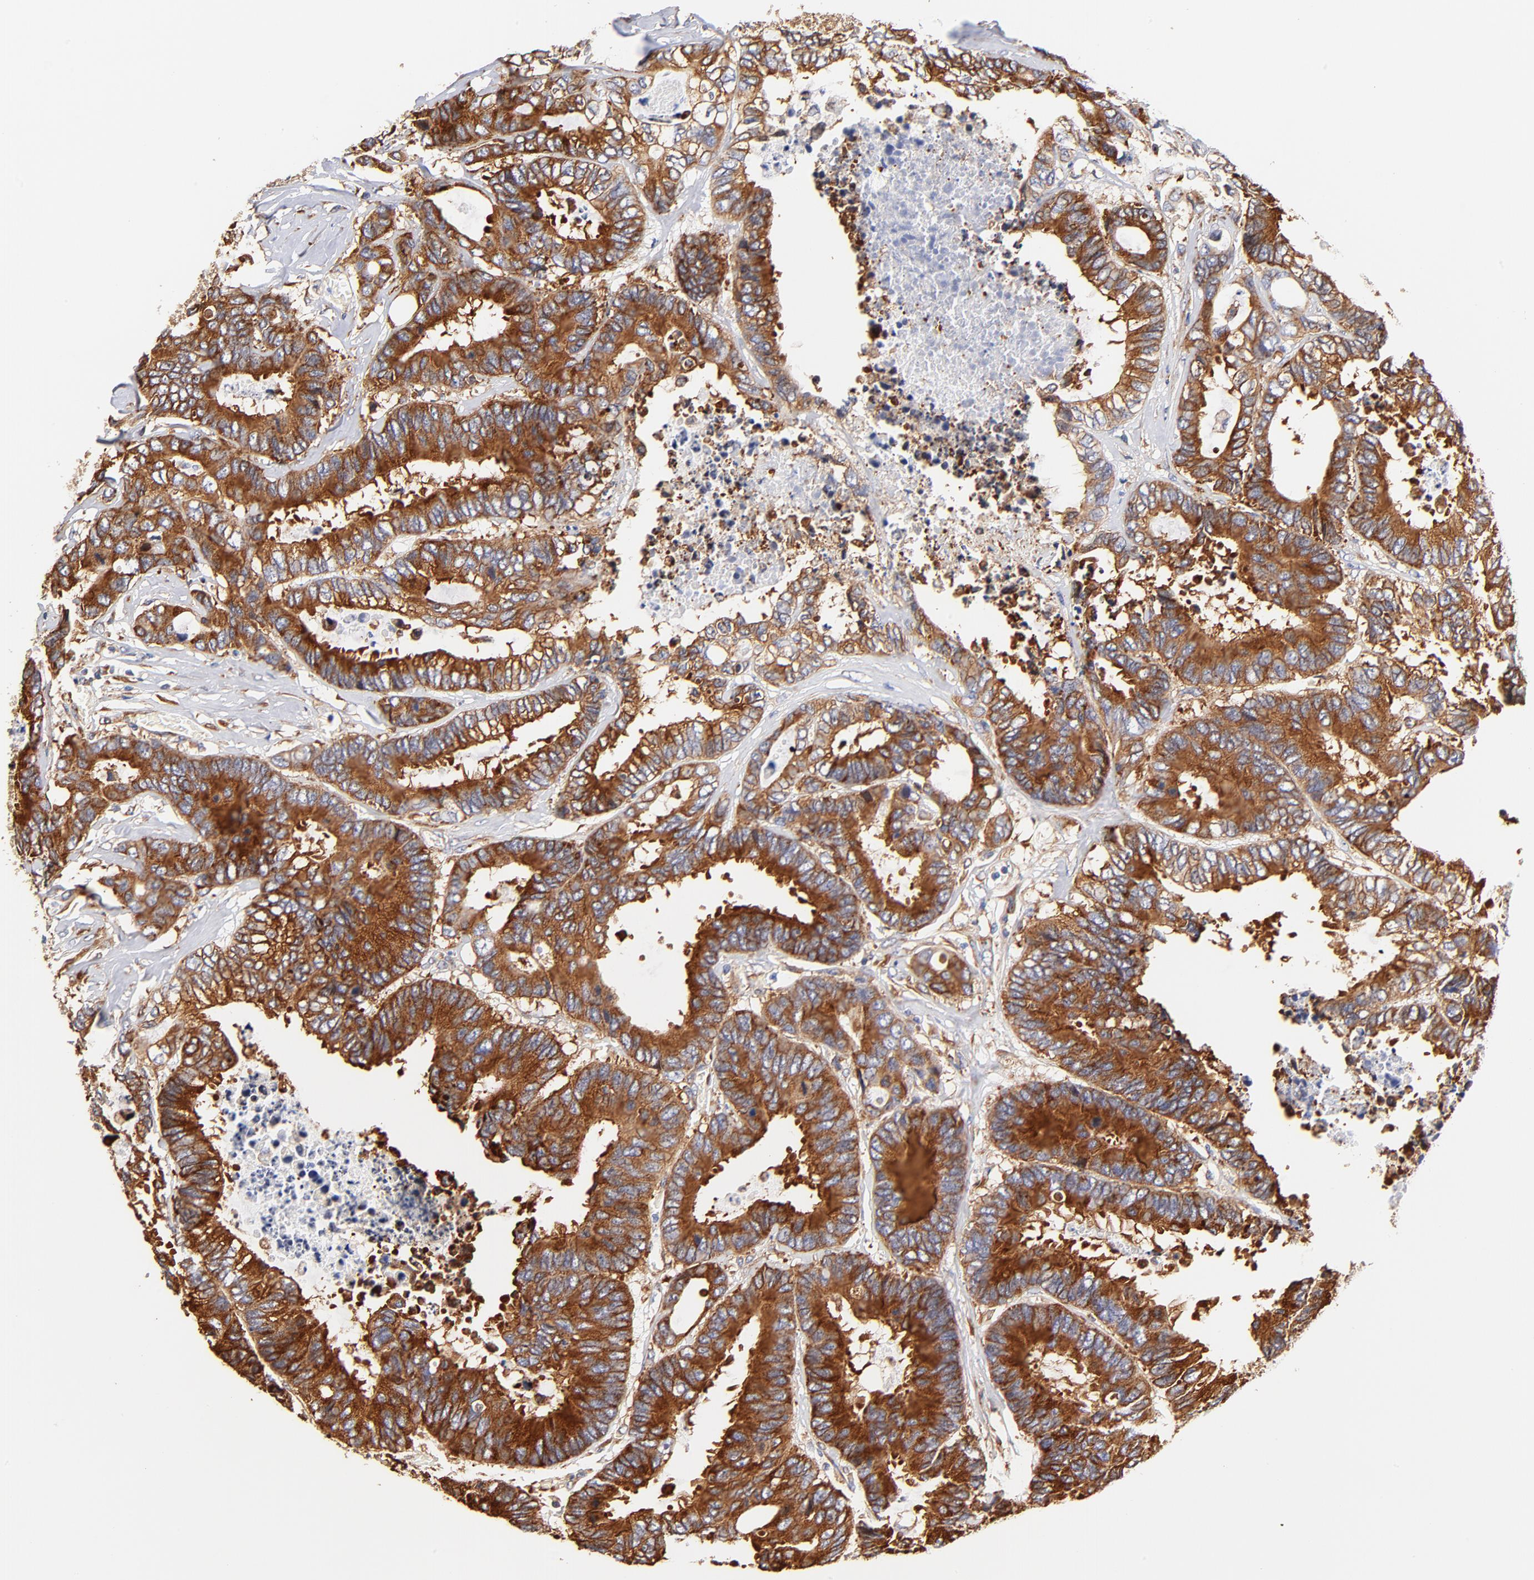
{"staining": {"intensity": "strong", "quantity": ">75%", "location": "cytoplasmic/membranous"}, "tissue": "colorectal cancer", "cell_type": "Tumor cells", "image_type": "cancer", "snomed": [{"axis": "morphology", "description": "Adenocarcinoma, NOS"}, {"axis": "topography", "description": "Rectum"}], "caption": "Brown immunohistochemical staining in adenocarcinoma (colorectal) reveals strong cytoplasmic/membranous expression in about >75% of tumor cells.", "gene": "RPL27", "patient": {"sex": "male", "age": 55}}